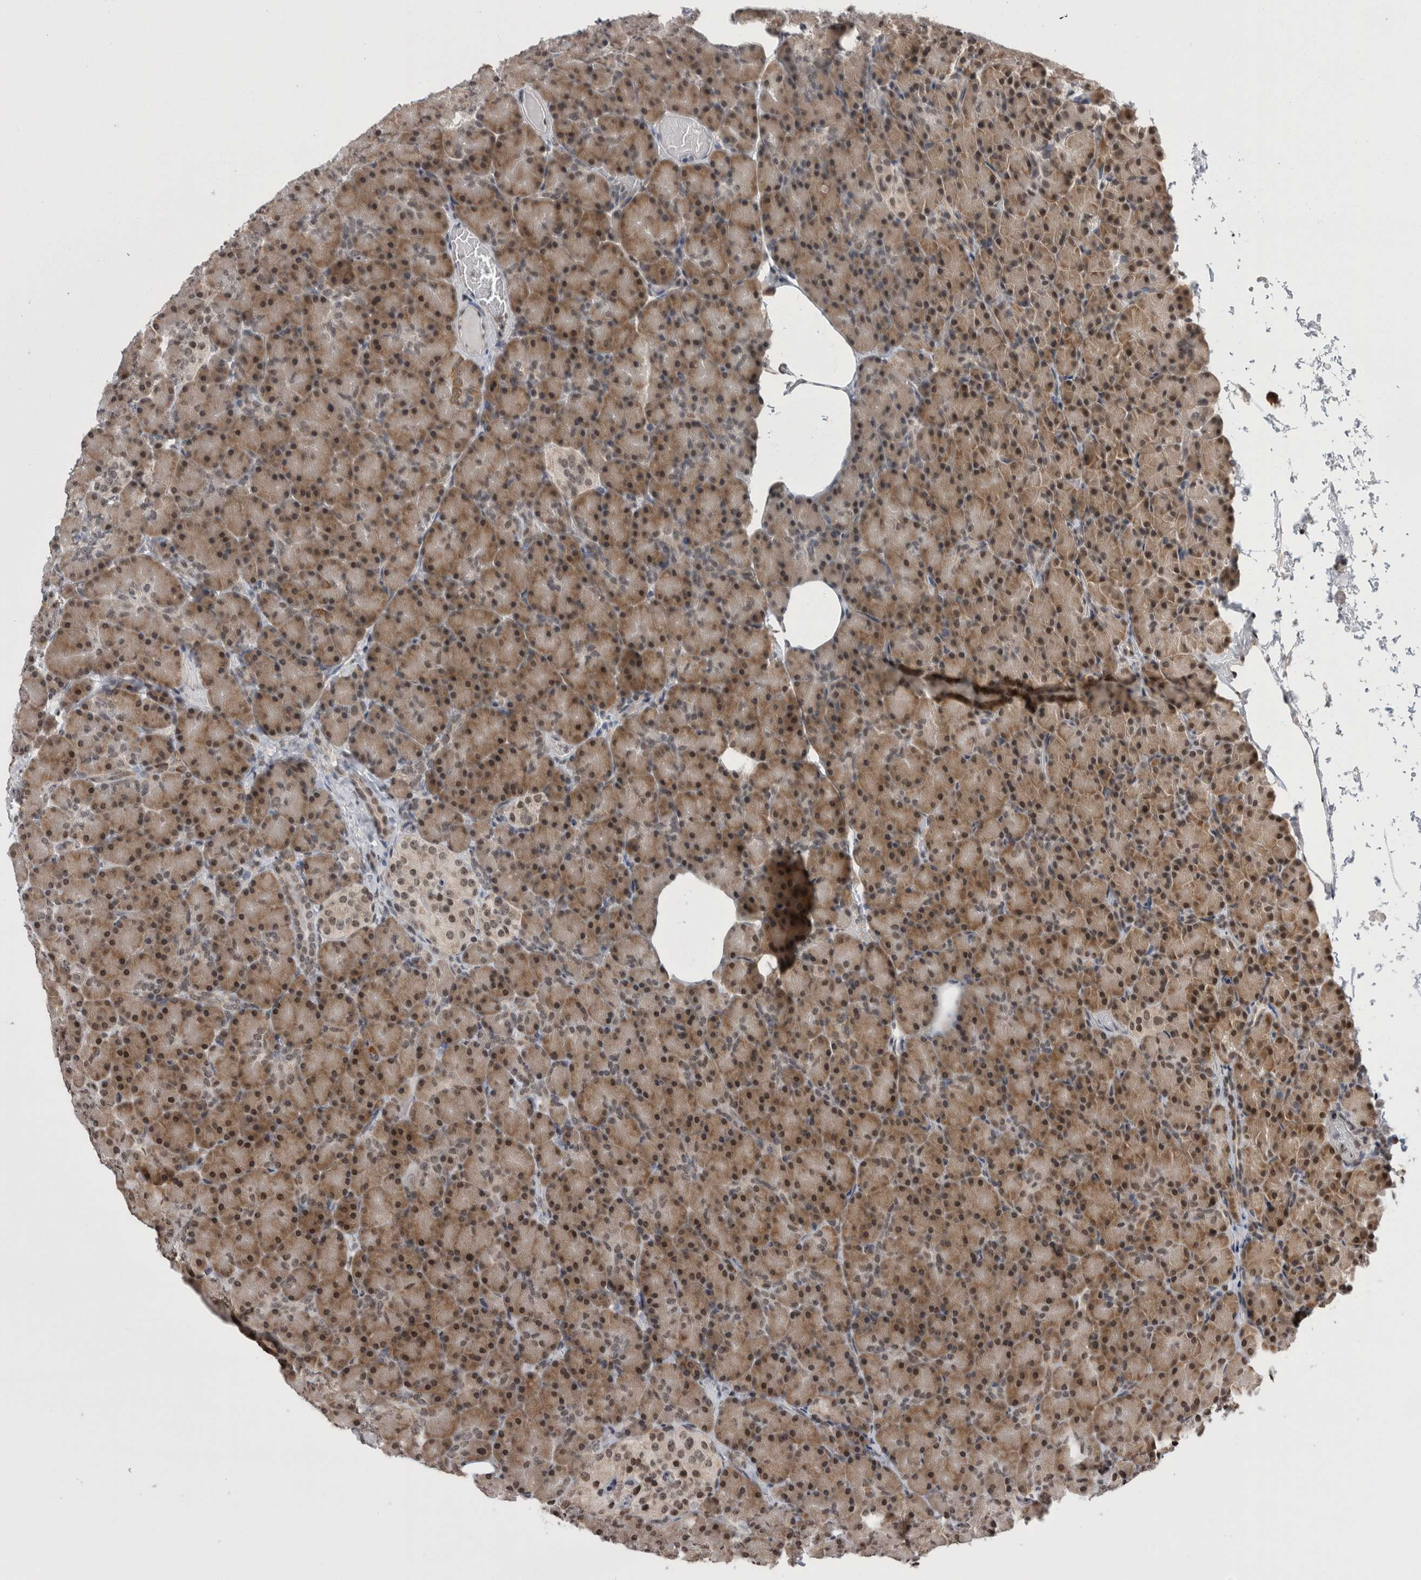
{"staining": {"intensity": "moderate", "quantity": ">75%", "location": "cytoplasmic/membranous,nuclear"}, "tissue": "pancreas", "cell_type": "Exocrine glandular cells", "image_type": "normal", "snomed": [{"axis": "morphology", "description": "Normal tissue, NOS"}, {"axis": "topography", "description": "Pancreas"}], "caption": "The image shows immunohistochemical staining of unremarkable pancreas. There is moderate cytoplasmic/membranous,nuclear expression is appreciated in about >75% of exocrine glandular cells. (DAB IHC, brown staining for protein, blue staining for nuclei).", "gene": "ZBTB11", "patient": {"sex": "female", "age": 43}}